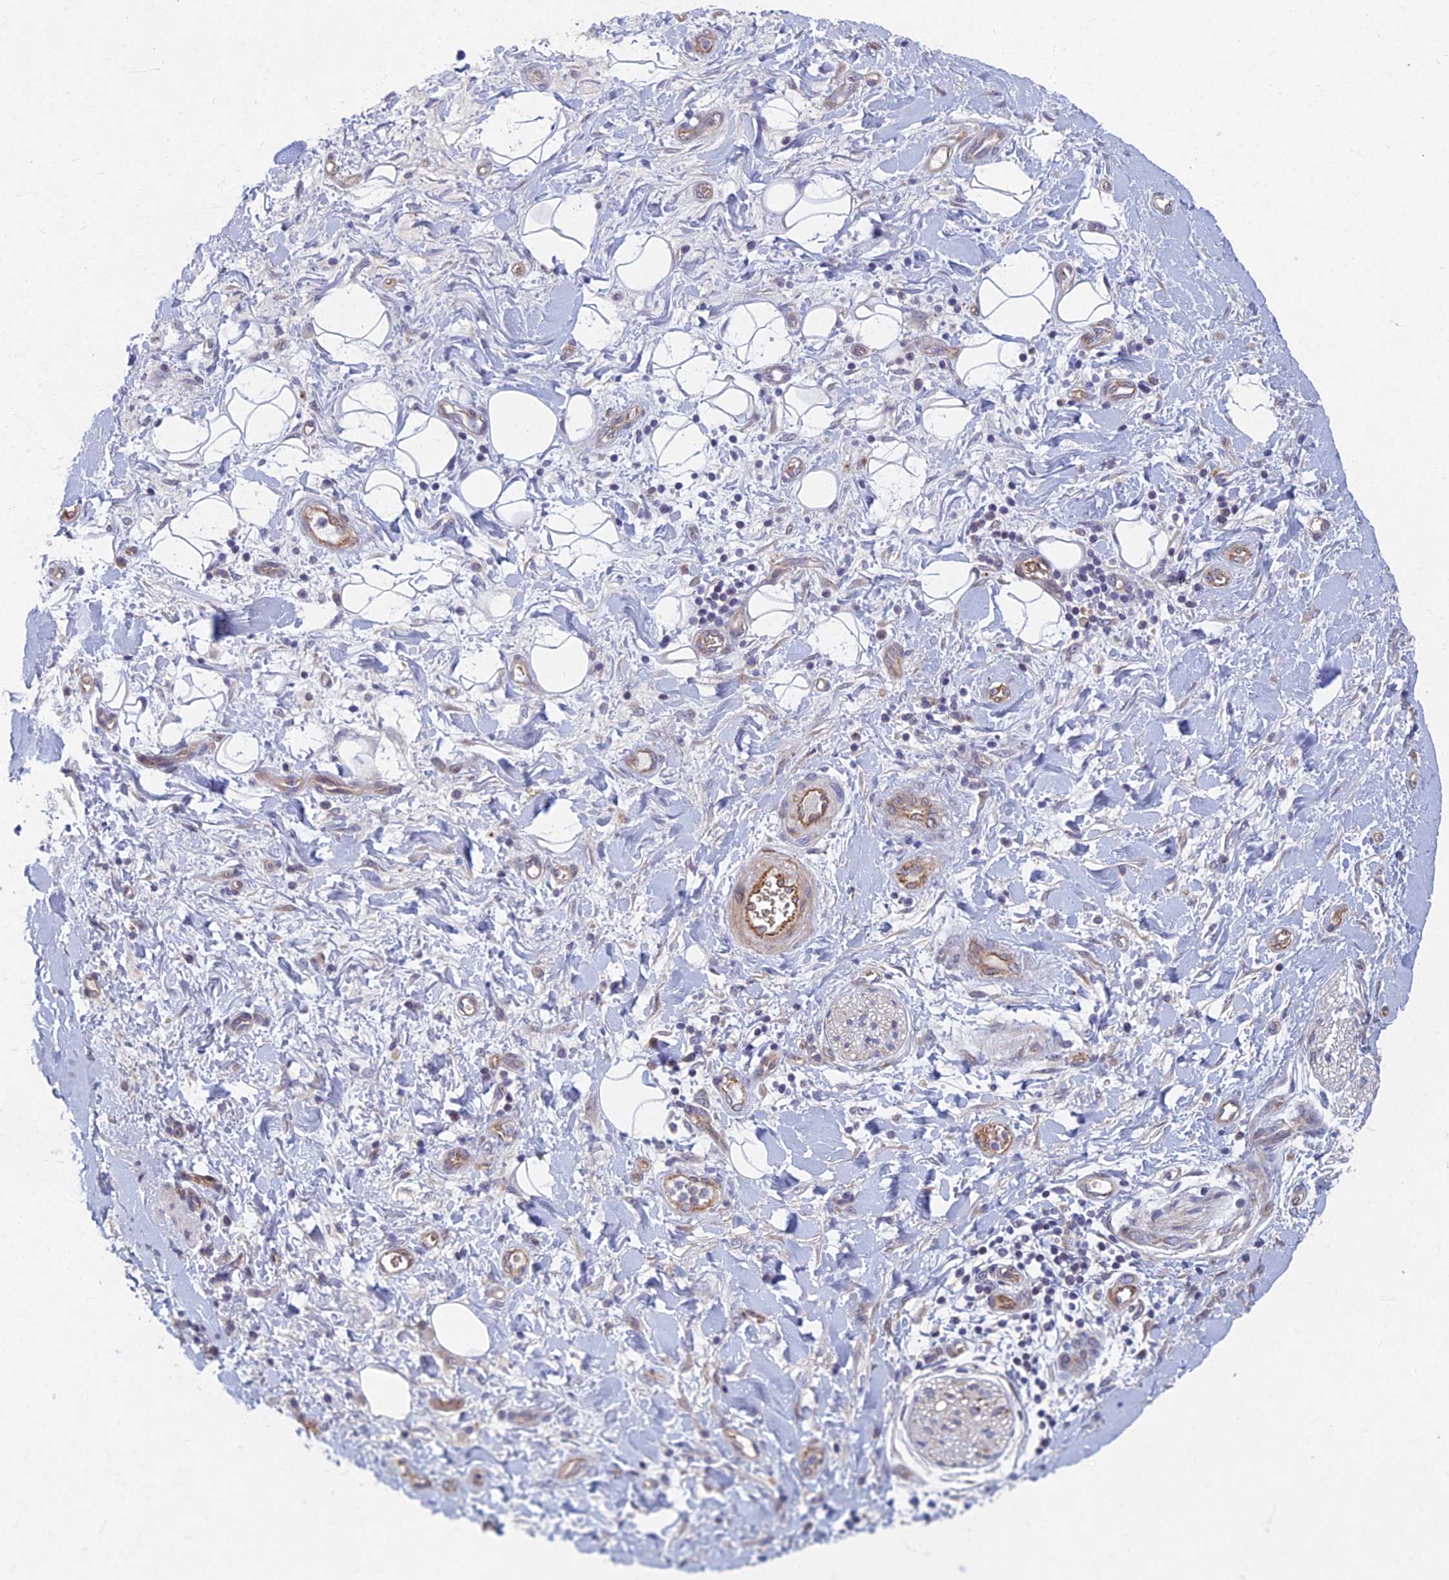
{"staining": {"intensity": "negative", "quantity": "none", "location": "none"}, "tissue": "adipose tissue", "cell_type": "Adipocytes", "image_type": "normal", "snomed": [{"axis": "morphology", "description": "Normal tissue, NOS"}, {"axis": "morphology", "description": "Adenocarcinoma, NOS"}, {"axis": "topography", "description": "Pancreas"}, {"axis": "topography", "description": "Peripheral nerve tissue"}], "caption": "Protein analysis of benign adipose tissue exhibits no significant staining in adipocytes. (DAB (3,3'-diaminobenzidine) IHC visualized using brightfield microscopy, high magnification).", "gene": "RHBDL2", "patient": {"sex": "male", "age": 59}}